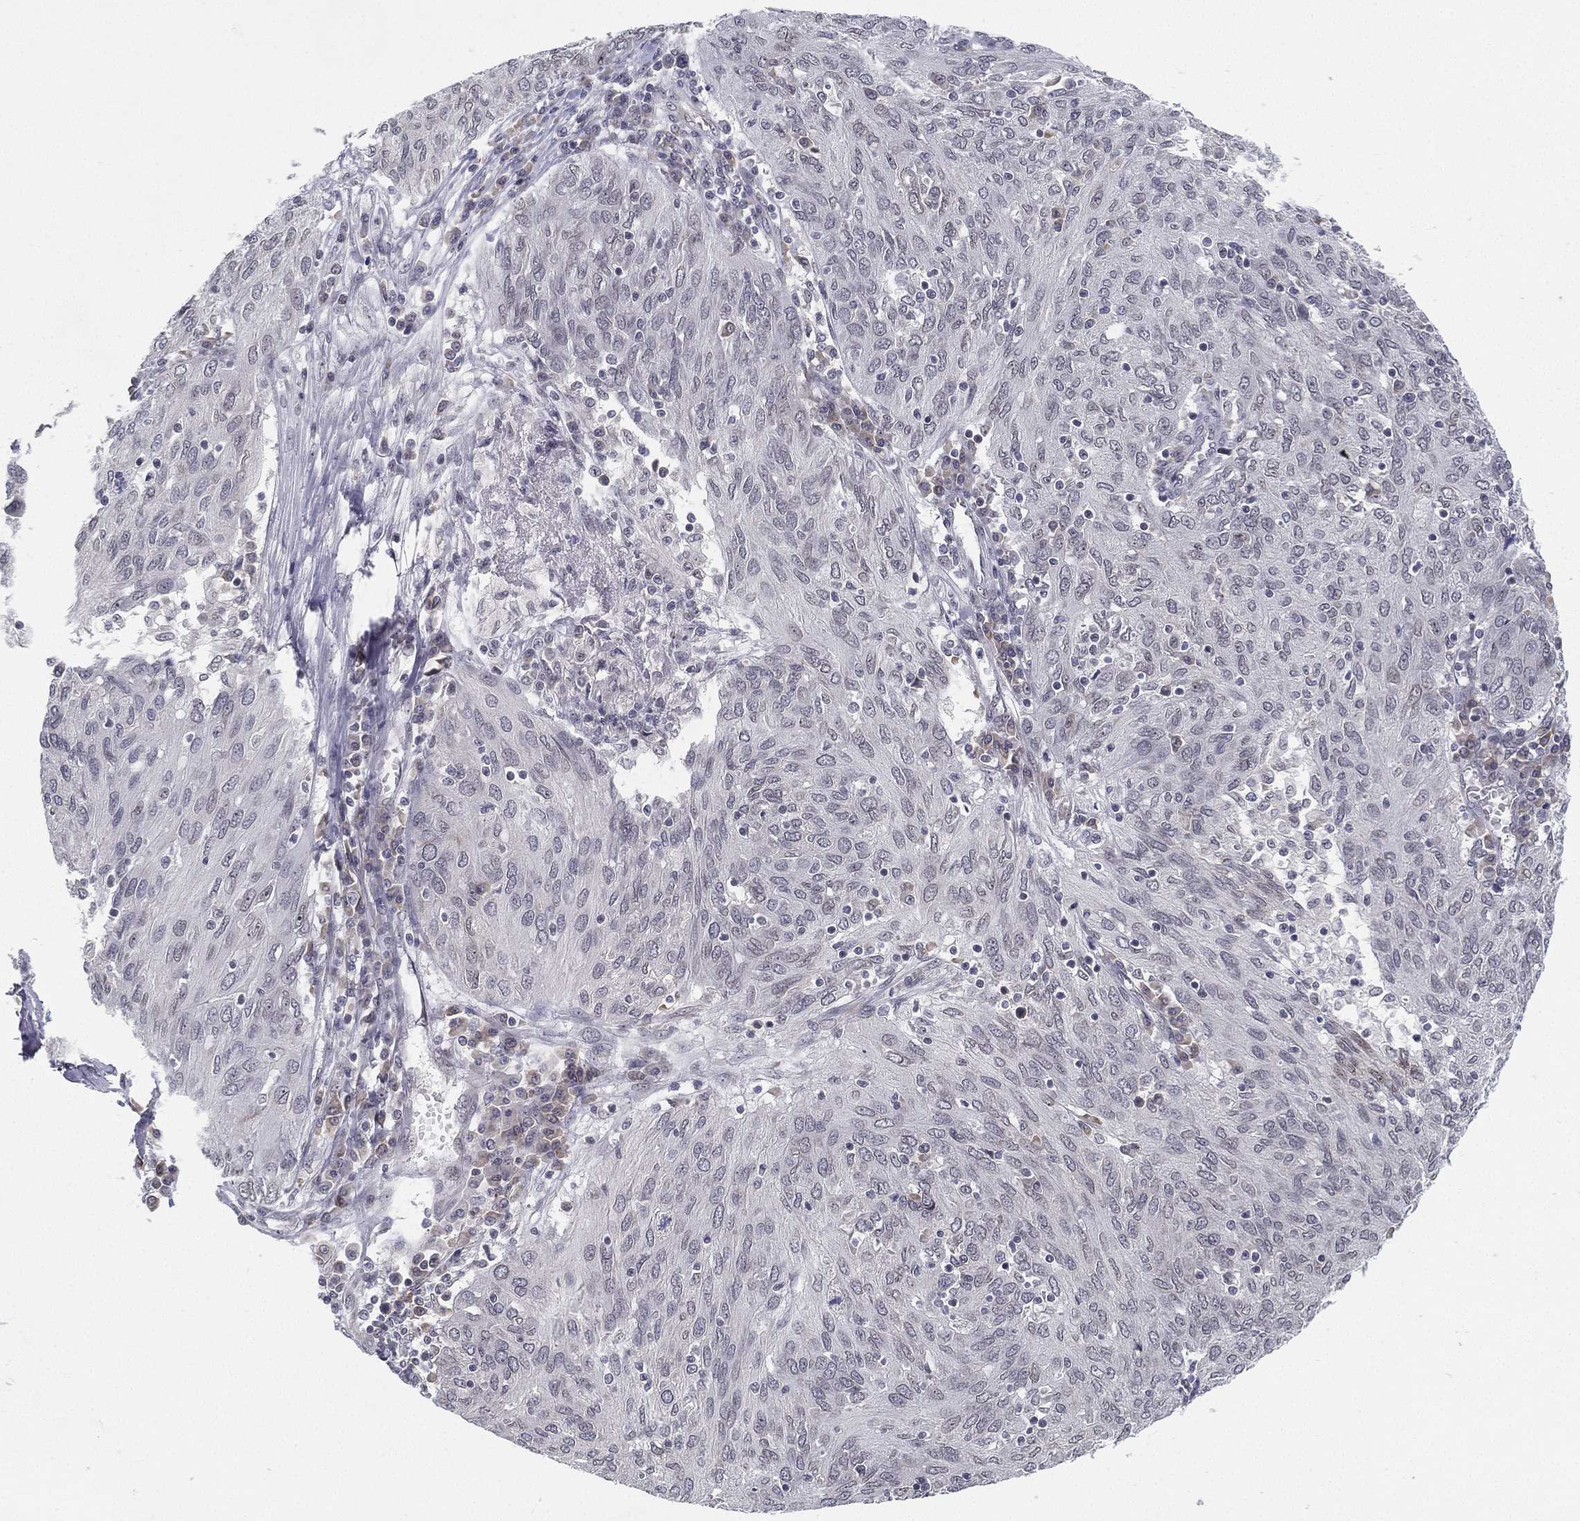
{"staining": {"intensity": "negative", "quantity": "none", "location": "none"}, "tissue": "ovarian cancer", "cell_type": "Tumor cells", "image_type": "cancer", "snomed": [{"axis": "morphology", "description": "Carcinoma, endometroid"}, {"axis": "topography", "description": "Ovary"}], "caption": "Immunohistochemistry (IHC) of ovarian endometroid carcinoma demonstrates no staining in tumor cells.", "gene": "MS4A8", "patient": {"sex": "female", "age": 50}}